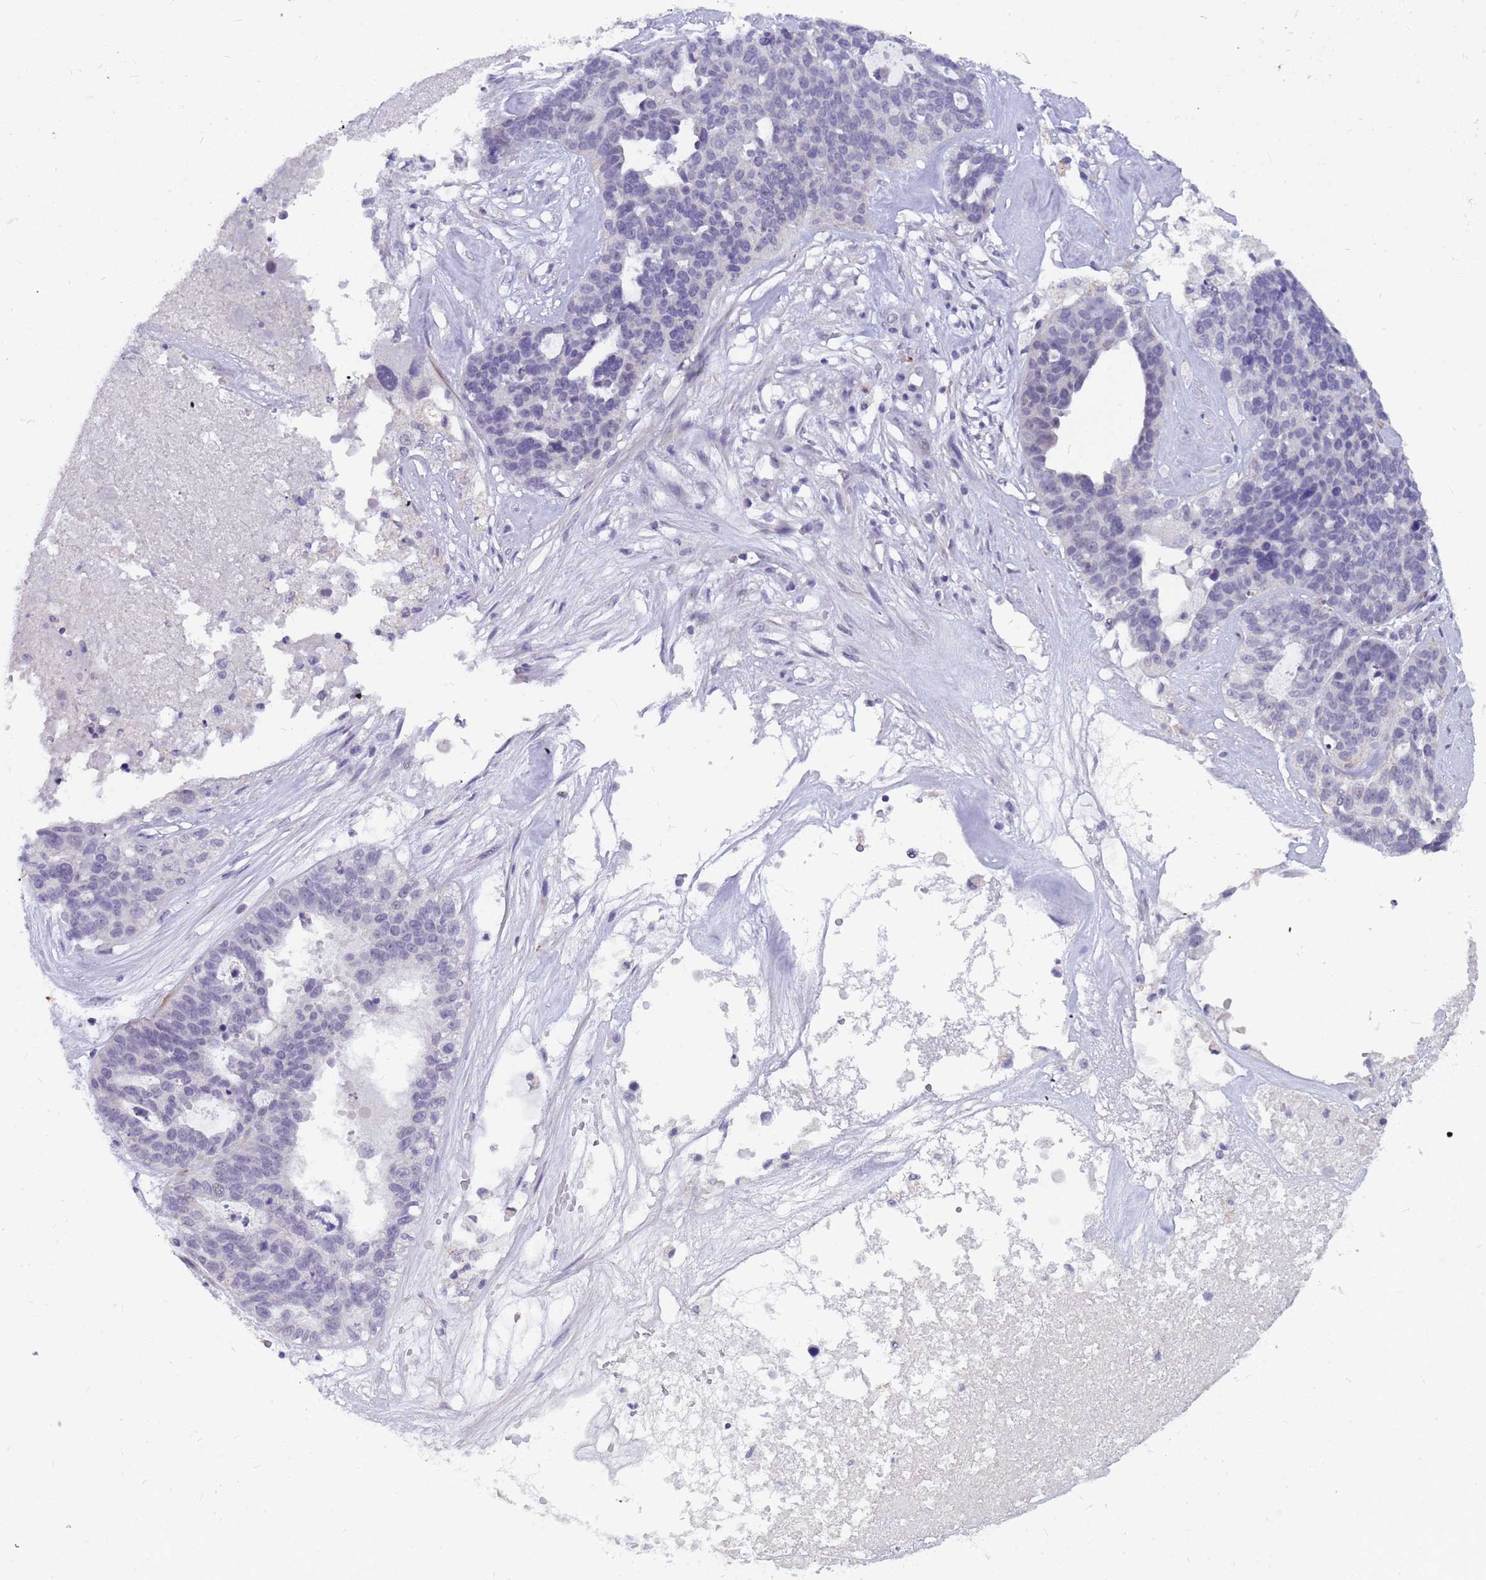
{"staining": {"intensity": "negative", "quantity": "none", "location": "none"}, "tissue": "ovarian cancer", "cell_type": "Tumor cells", "image_type": "cancer", "snomed": [{"axis": "morphology", "description": "Cystadenocarcinoma, serous, NOS"}, {"axis": "topography", "description": "Ovary"}], "caption": "An image of human ovarian serous cystadenocarcinoma is negative for staining in tumor cells. (DAB (3,3'-diaminobenzidine) IHC with hematoxylin counter stain).", "gene": "CXorf65", "patient": {"sex": "female", "age": 59}}